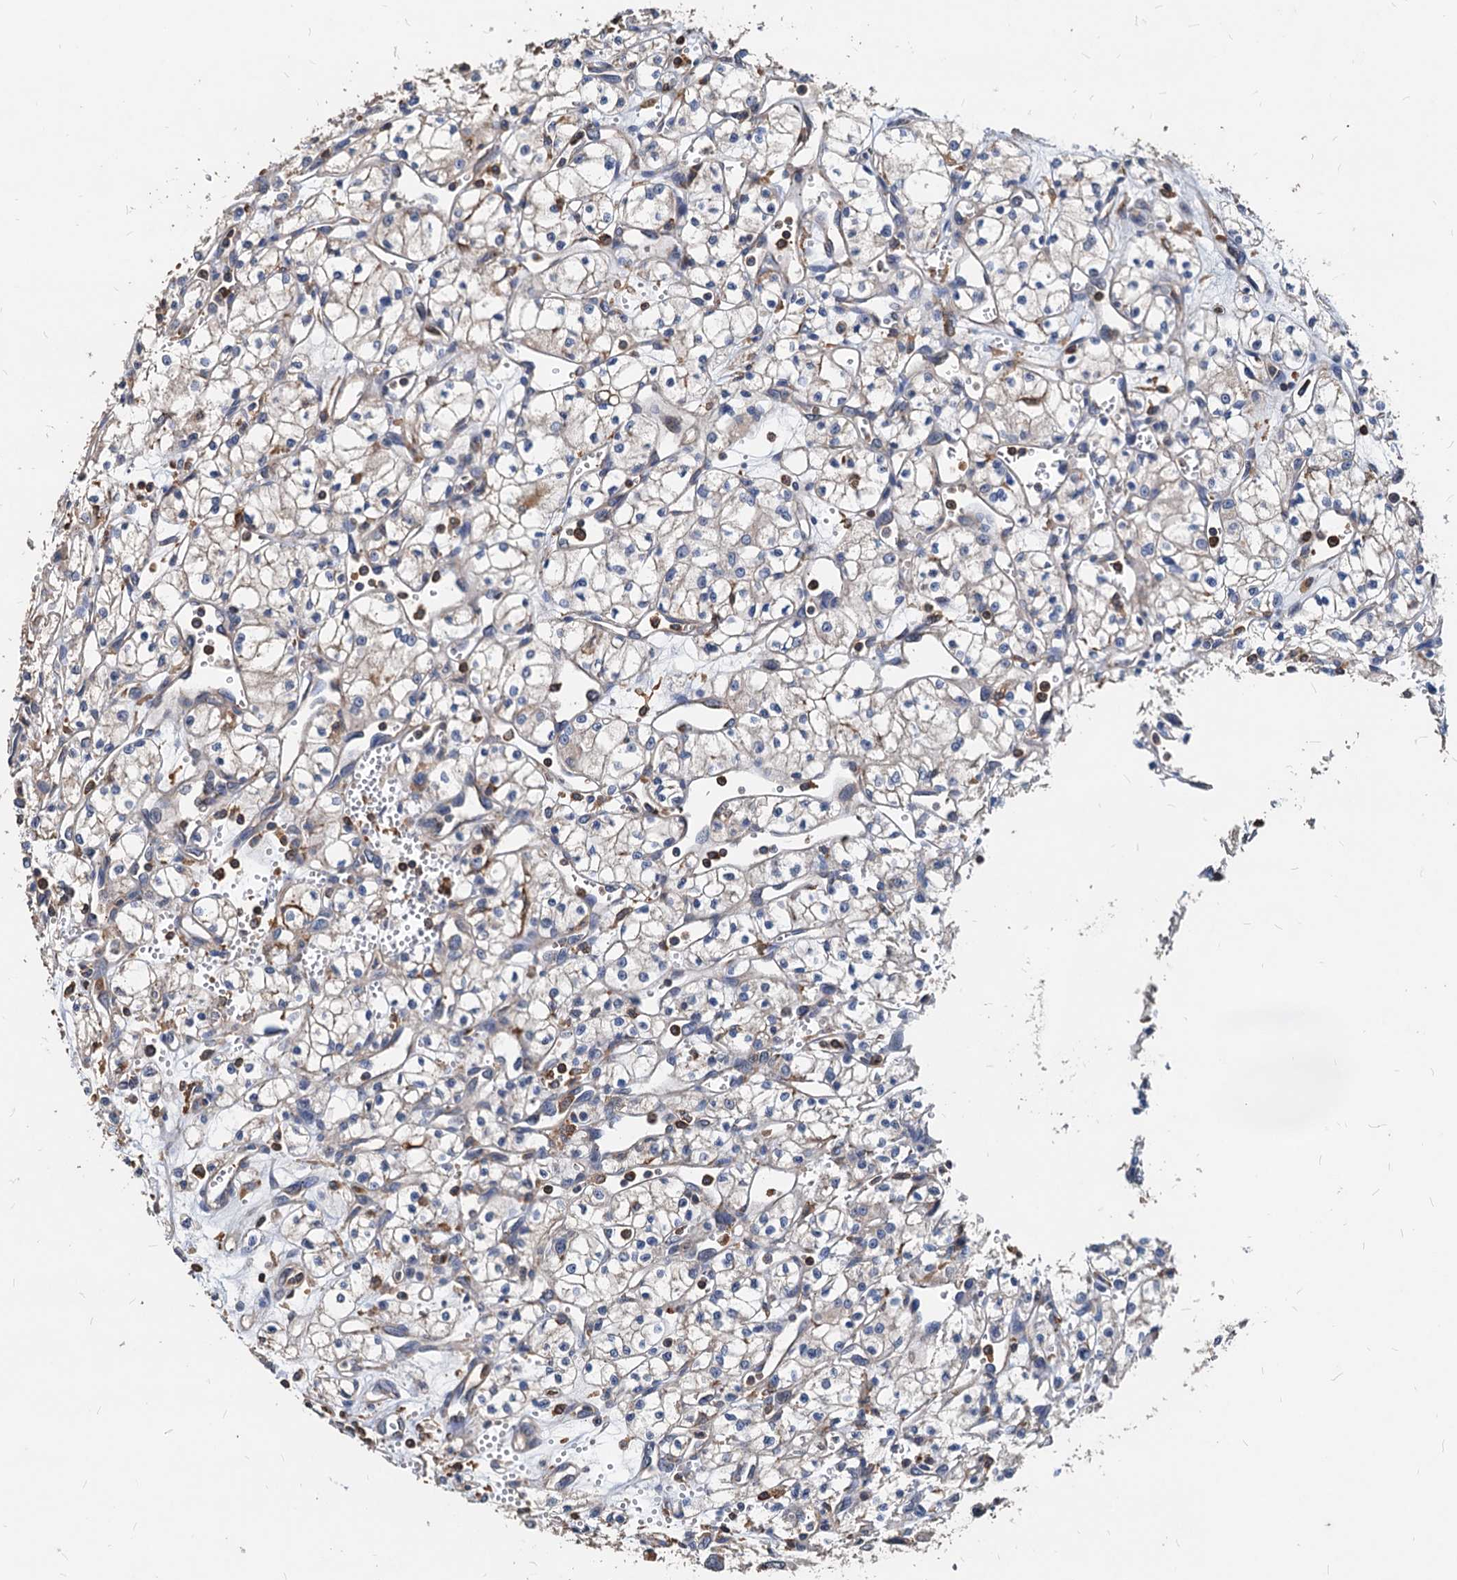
{"staining": {"intensity": "negative", "quantity": "none", "location": "none"}, "tissue": "renal cancer", "cell_type": "Tumor cells", "image_type": "cancer", "snomed": [{"axis": "morphology", "description": "Adenocarcinoma, NOS"}, {"axis": "topography", "description": "Kidney"}], "caption": "This is a histopathology image of IHC staining of adenocarcinoma (renal), which shows no positivity in tumor cells.", "gene": "LCP2", "patient": {"sex": "male", "age": 59}}